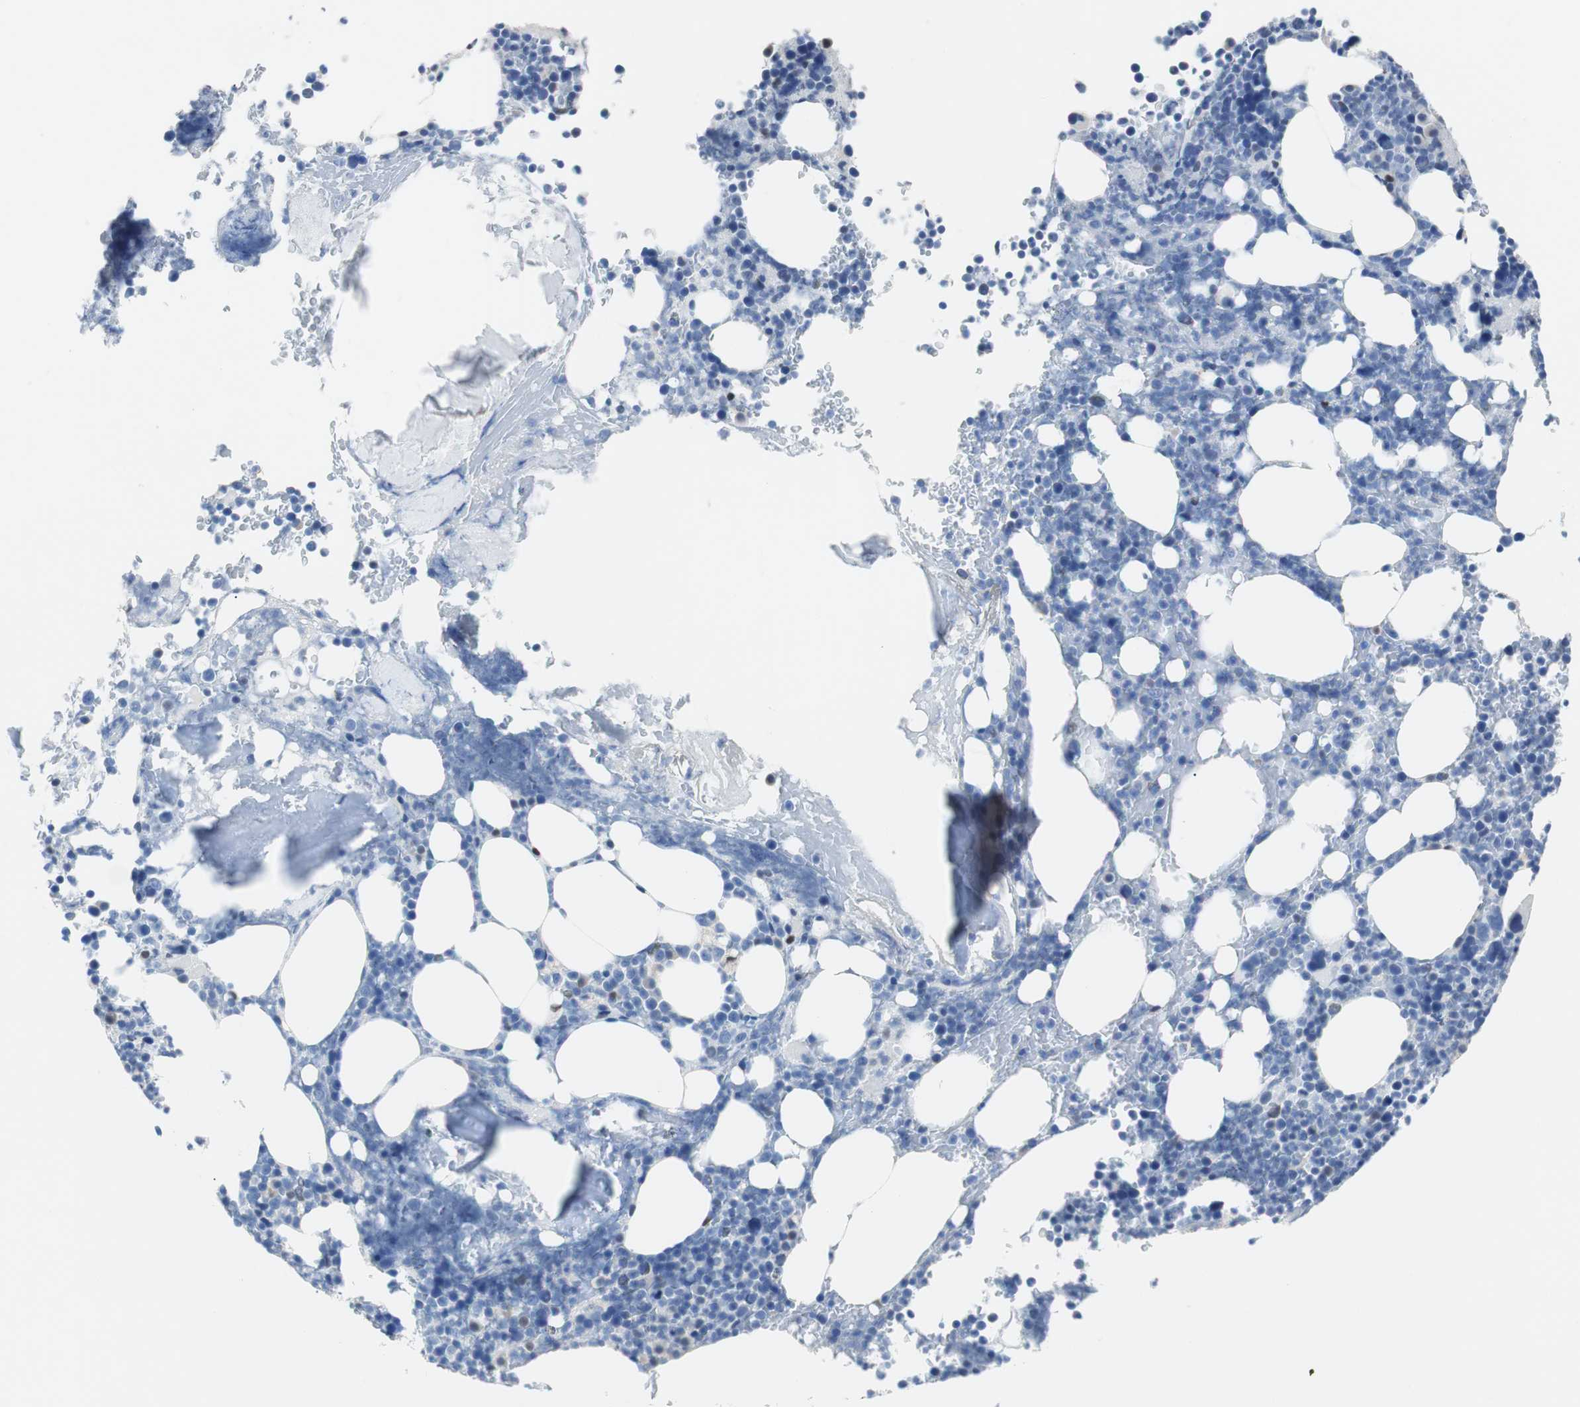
{"staining": {"intensity": "moderate", "quantity": "<25%", "location": "nuclear"}, "tissue": "bone marrow", "cell_type": "Hematopoietic cells", "image_type": "normal", "snomed": [{"axis": "morphology", "description": "Normal tissue, NOS"}, {"axis": "topography", "description": "Bone marrow"}], "caption": "Bone marrow stained with DAB immunohistochemistry (IHC) displays low levels of moderate nuclear positivity in about <25% of hematopoietic cells.", "gene": "JUN", "patient": {"sex": "female", "age": 66}}